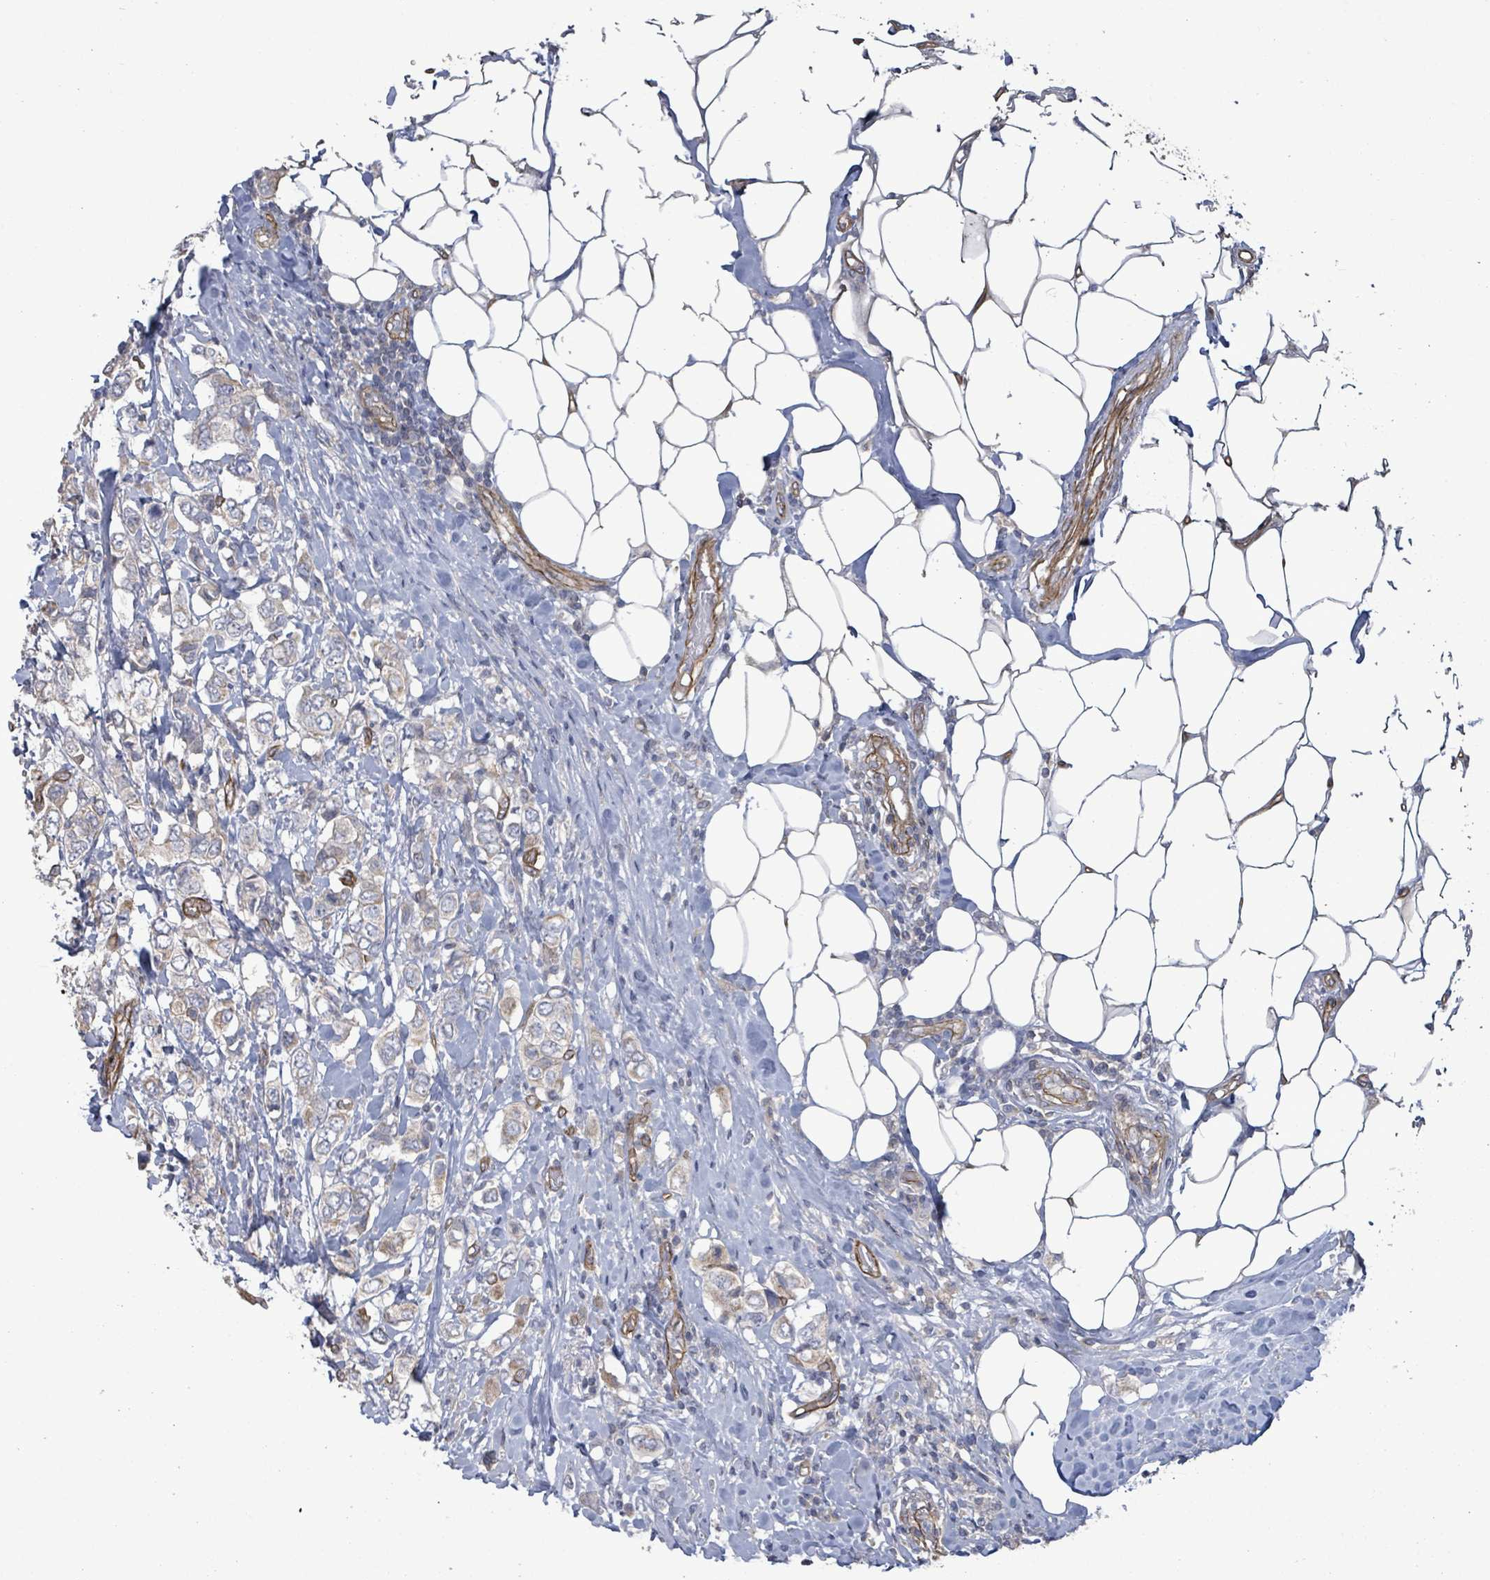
{"staining": {"intensity": "negative", "quantity": "none", "location": "none"}, "tissue": "breast cancer", "cell_type": "Tumor cells", "image_type": "cancer", "snomed": [{"axis": "morphology", "description": "Lobular carcinoma"}, {"axis": "topography", "description": "Breast"}], "caption": "Breast lobular carcinoma was stained to show a protein in brown. There is no significant staining in tumor cells.", "gene": "KANK3", "patient": {"sex": "female", "age": 51}}